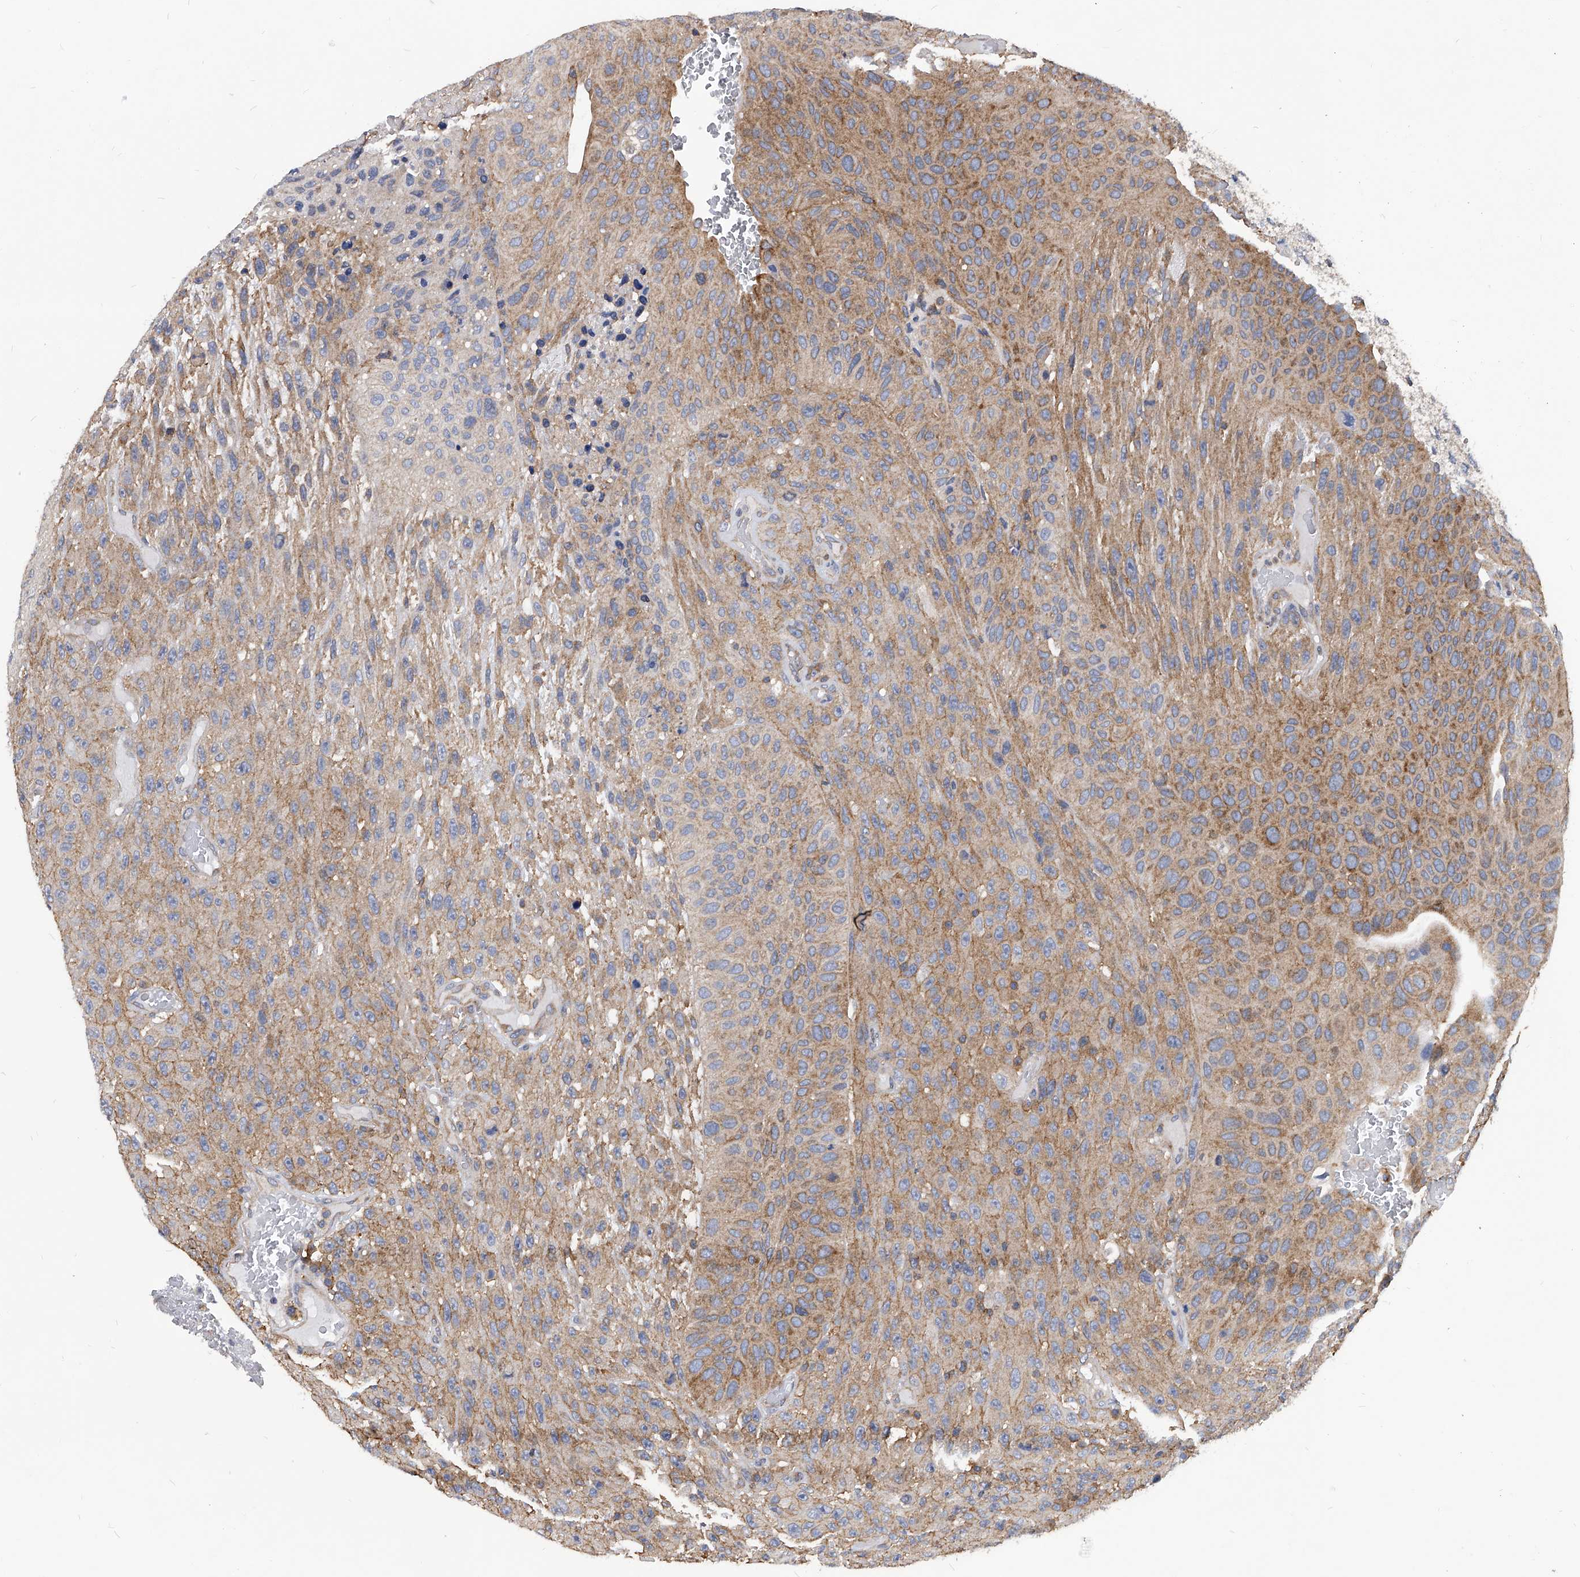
{"staining": {"intensity": "moderate", "quantity": "<25%", "location": "cytoplasmic/membranous"}, "tissue": "urothelial cancer", "cell_type": "Tumor cells", "image_type": "cancer", "snomed": [{"axis": "morphology", "description": "Urothelial carcinoma, High grade"}, {"axis": "topography", "description": "Urinary bladder"}], "caption": "Immunohistochemistry (IHC) of human high-grade urothelial carcinoma reveals low levels of moderate cytoplasmic/membranous expression in approximately <25% of tumor cells. The staining was performed using DAB to visualize the protein expression in brown, while the nuclei were stained in blue with hematoxylin (Magnification: 20x).", "gene": "ATG5", "patient": {"sex": "male", "age": 66}}